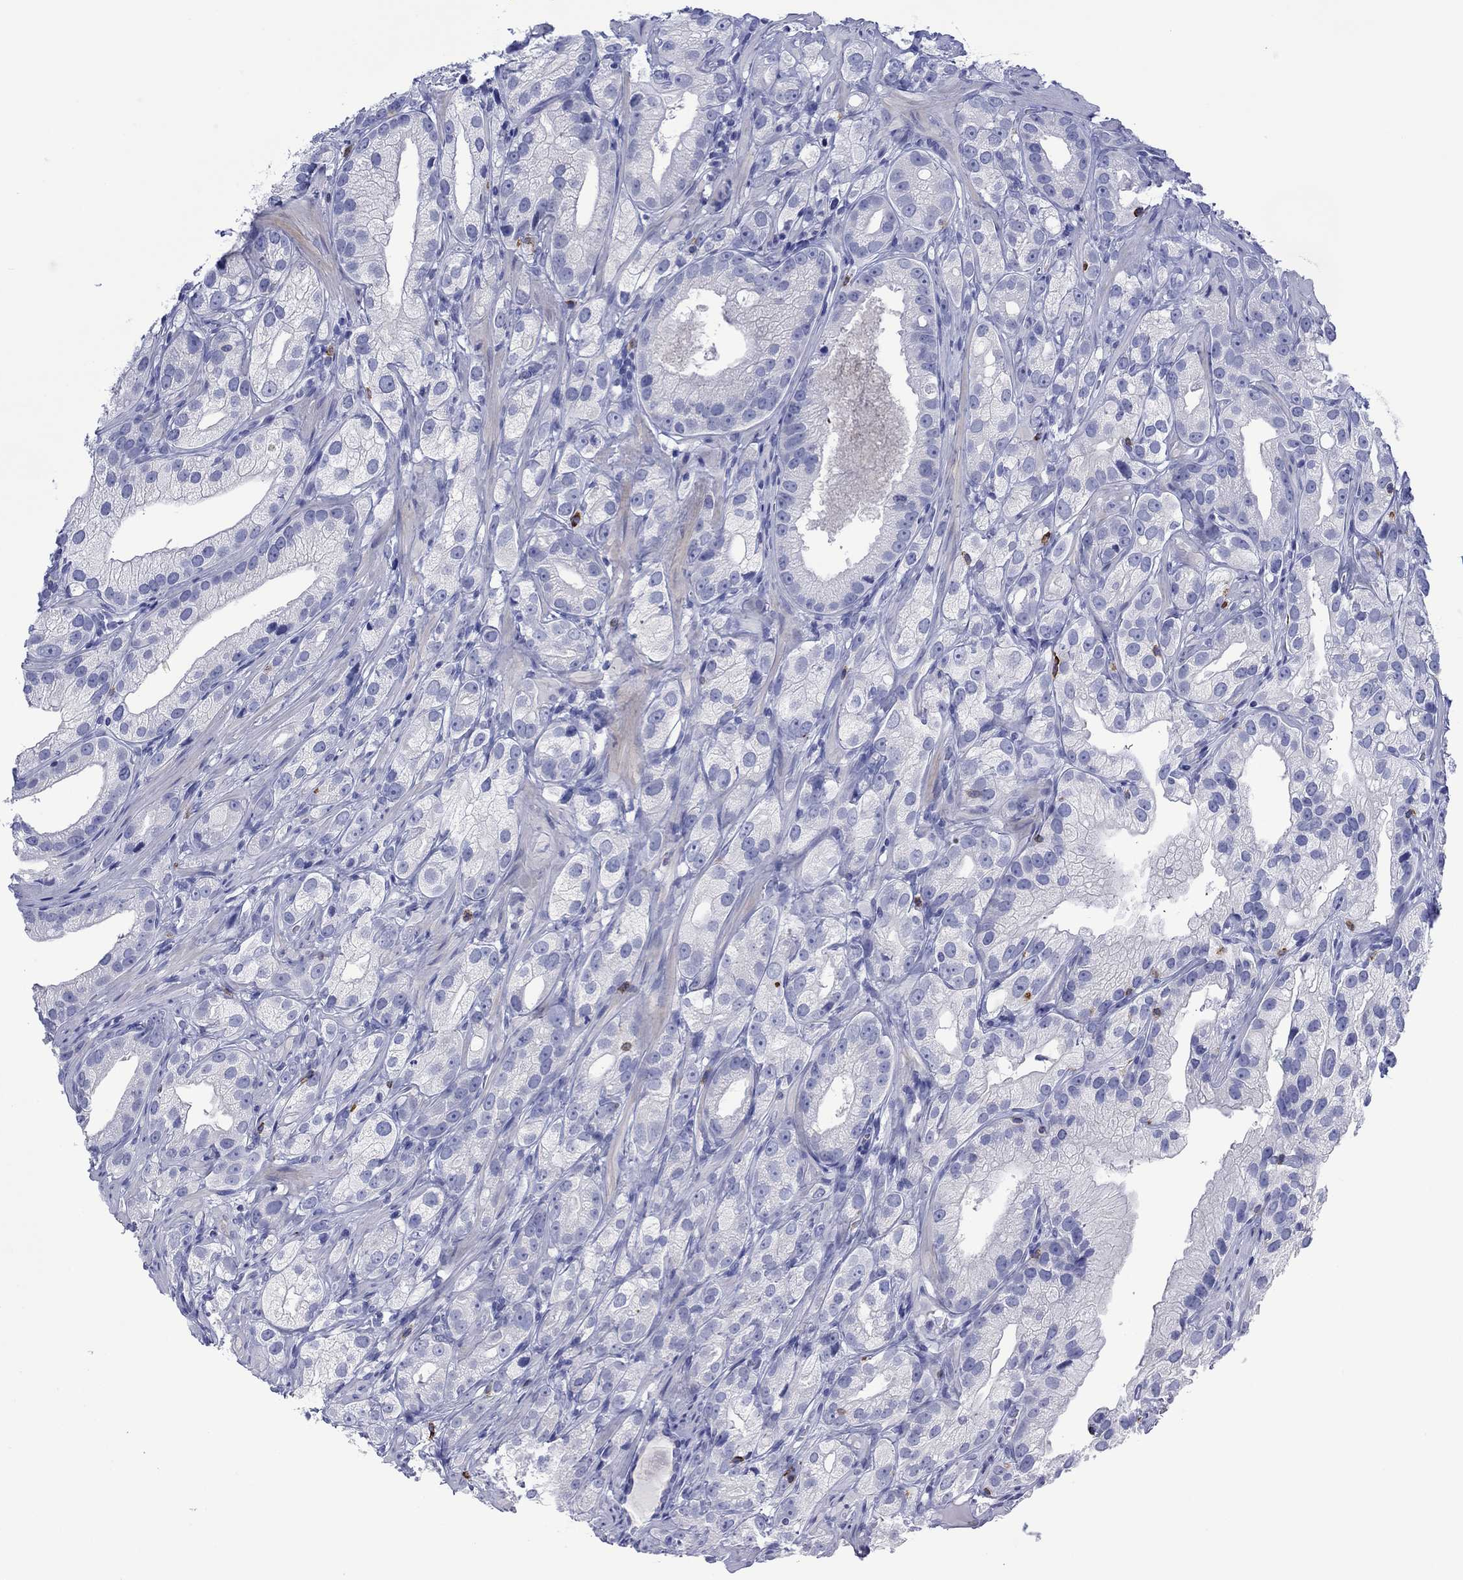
{"staining": {"intensity": "negative", "quantity": "none", "location": "none"}, "tissue": "prostate cancer", "cell_type": "Tumor cells", "image_type": "cancer", "snomed": [{"axis": "morphology", "description": "Adenocarcinoma, High grade"}, {"axis": "topography", "description": "Prostate and seminal vesicle, NOS"}], "caption": "High power microscopy histopathology image of an IHC micrograph of prostate cancer, revealing no significant positivity in tumor cells.", "gene": "MLANA", "patient": {"sex": "male", "age": 62}}